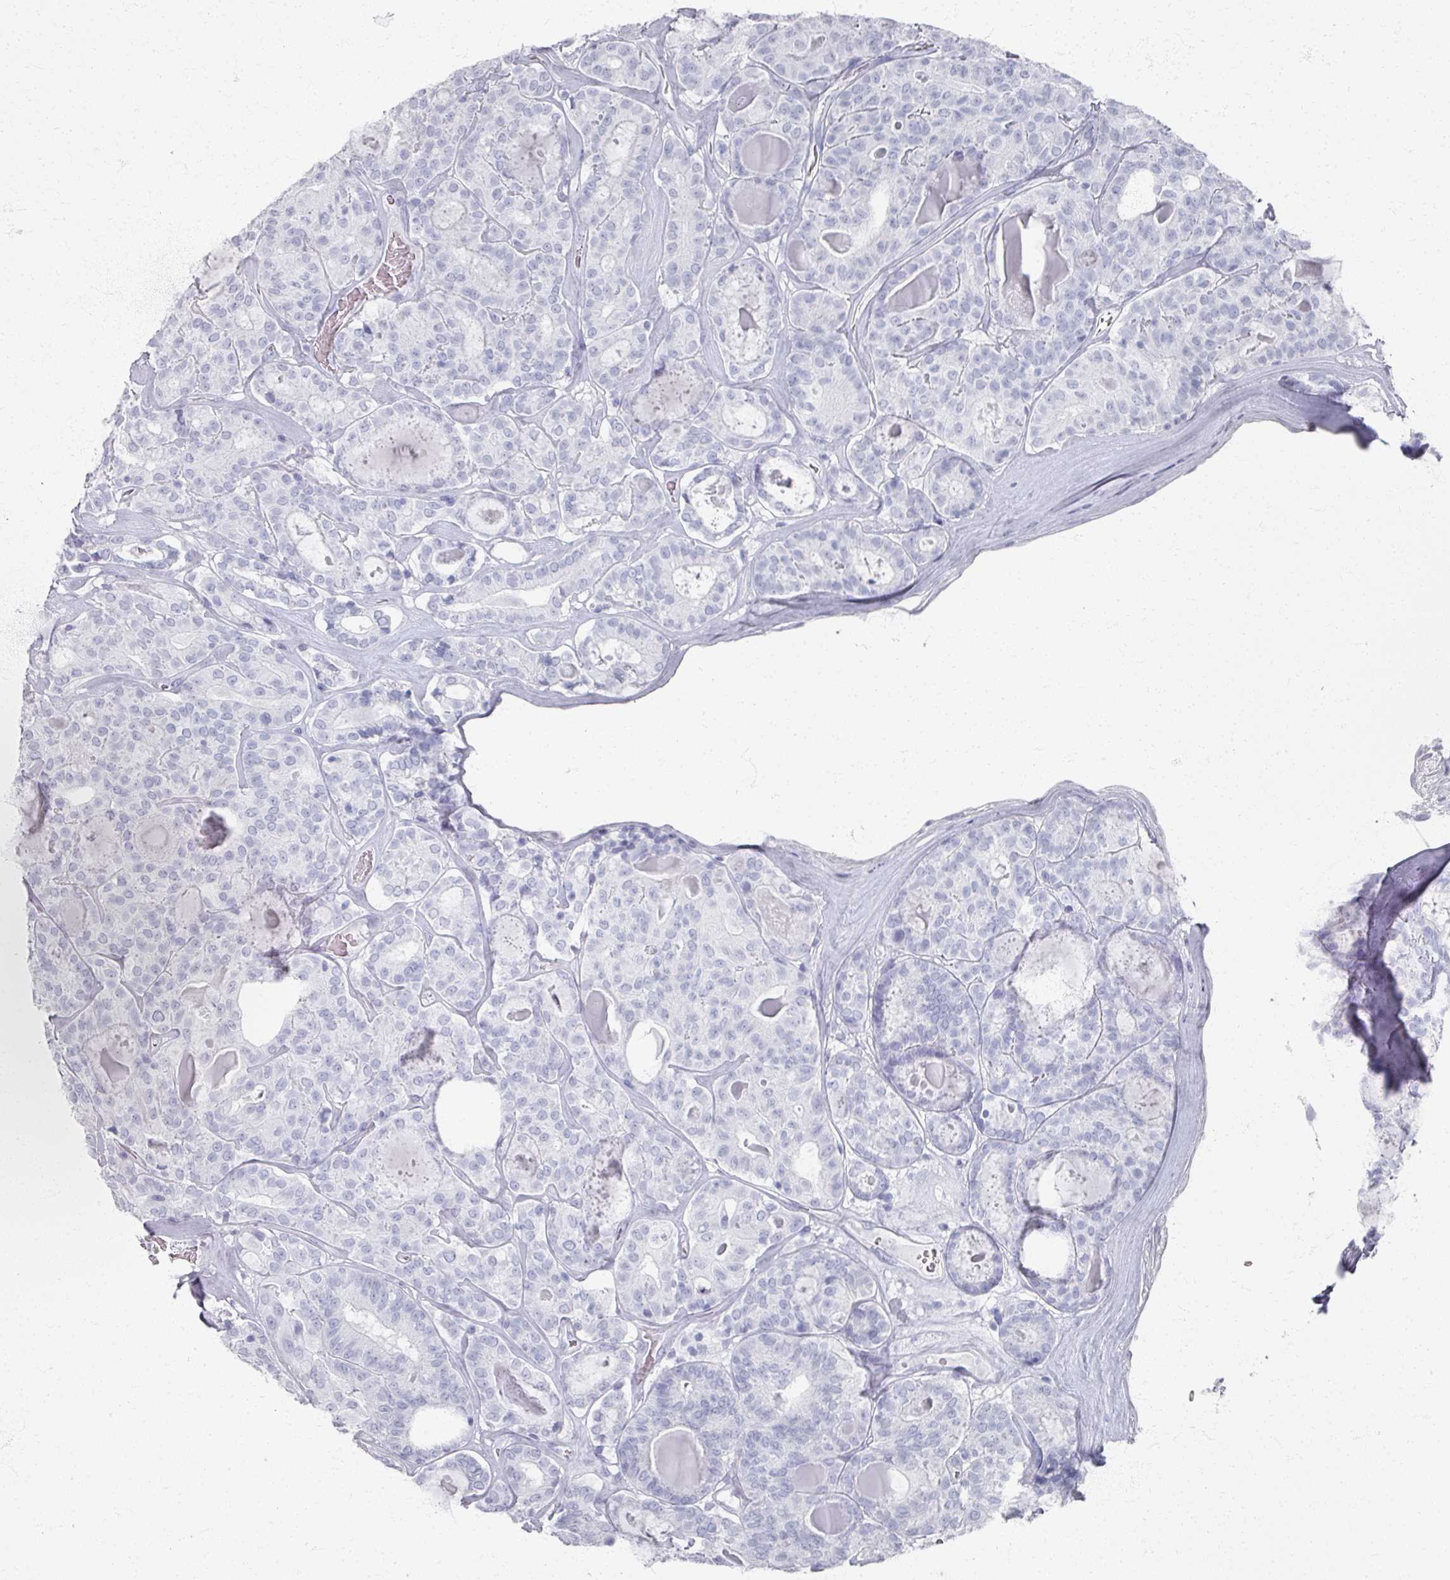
{"staining": {"intensity": "negative", "quantity": "none", "location": "none"}, "tissue": "thyroid cancer", "cell_type": "Tumor cells", "image_type": "cancer", "snomed": [{"axis": "morphology", "description": "Papillary adenocarcinoma, NOS"}, {"axis": "topography", "description": "Thyroid gland"}], "caption": "DAB immunohistochemical staining of human thyroid papillary adenocarcinoma displays no significant positivity in tumor cells. Brightfield microscopy of immunohistochemistry (IHC) stained with DAB (brown) and hematoxylin (blue), captured at high magnification.", "gene": "PSKH1", "patient": {"sex": "female", "age": 72}}